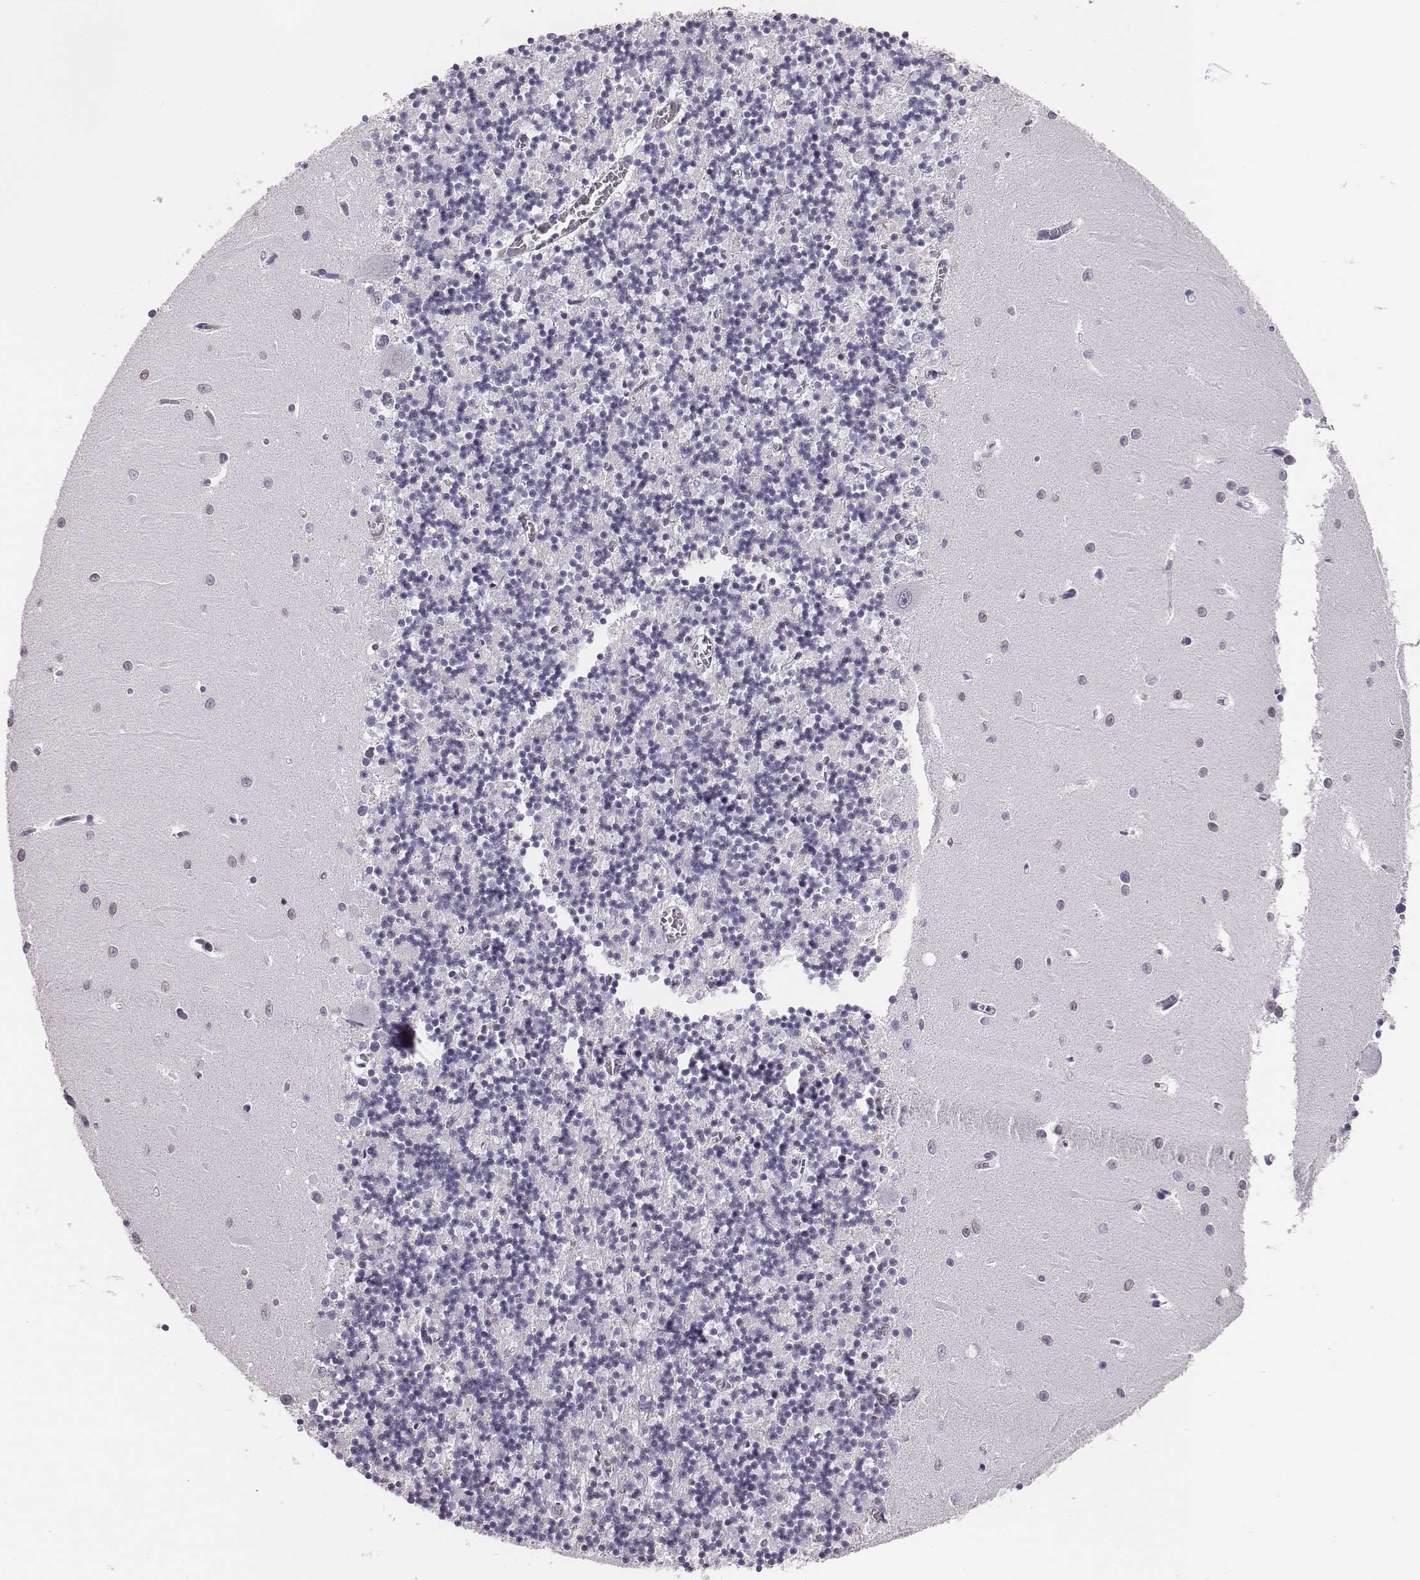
{"staining": {"intensity": "negative", "quantity": "none", "location": "none"}, "tissue": "cerebellum", "cell_type": "Cells in granular layer", "image_type": "normal", "snomed": [{"axis": "morphology", "description": "Normal tissue, NOS"}, {"axis": "topography", "description": "Cerebellum"}], "caption": "Human cerebellum stained for a protein using immunohistochemistry (IHC) demonstrates no expression in cells in granular layer.", "gene": "H1", "patient": {"sex": "female", "age": 64}}